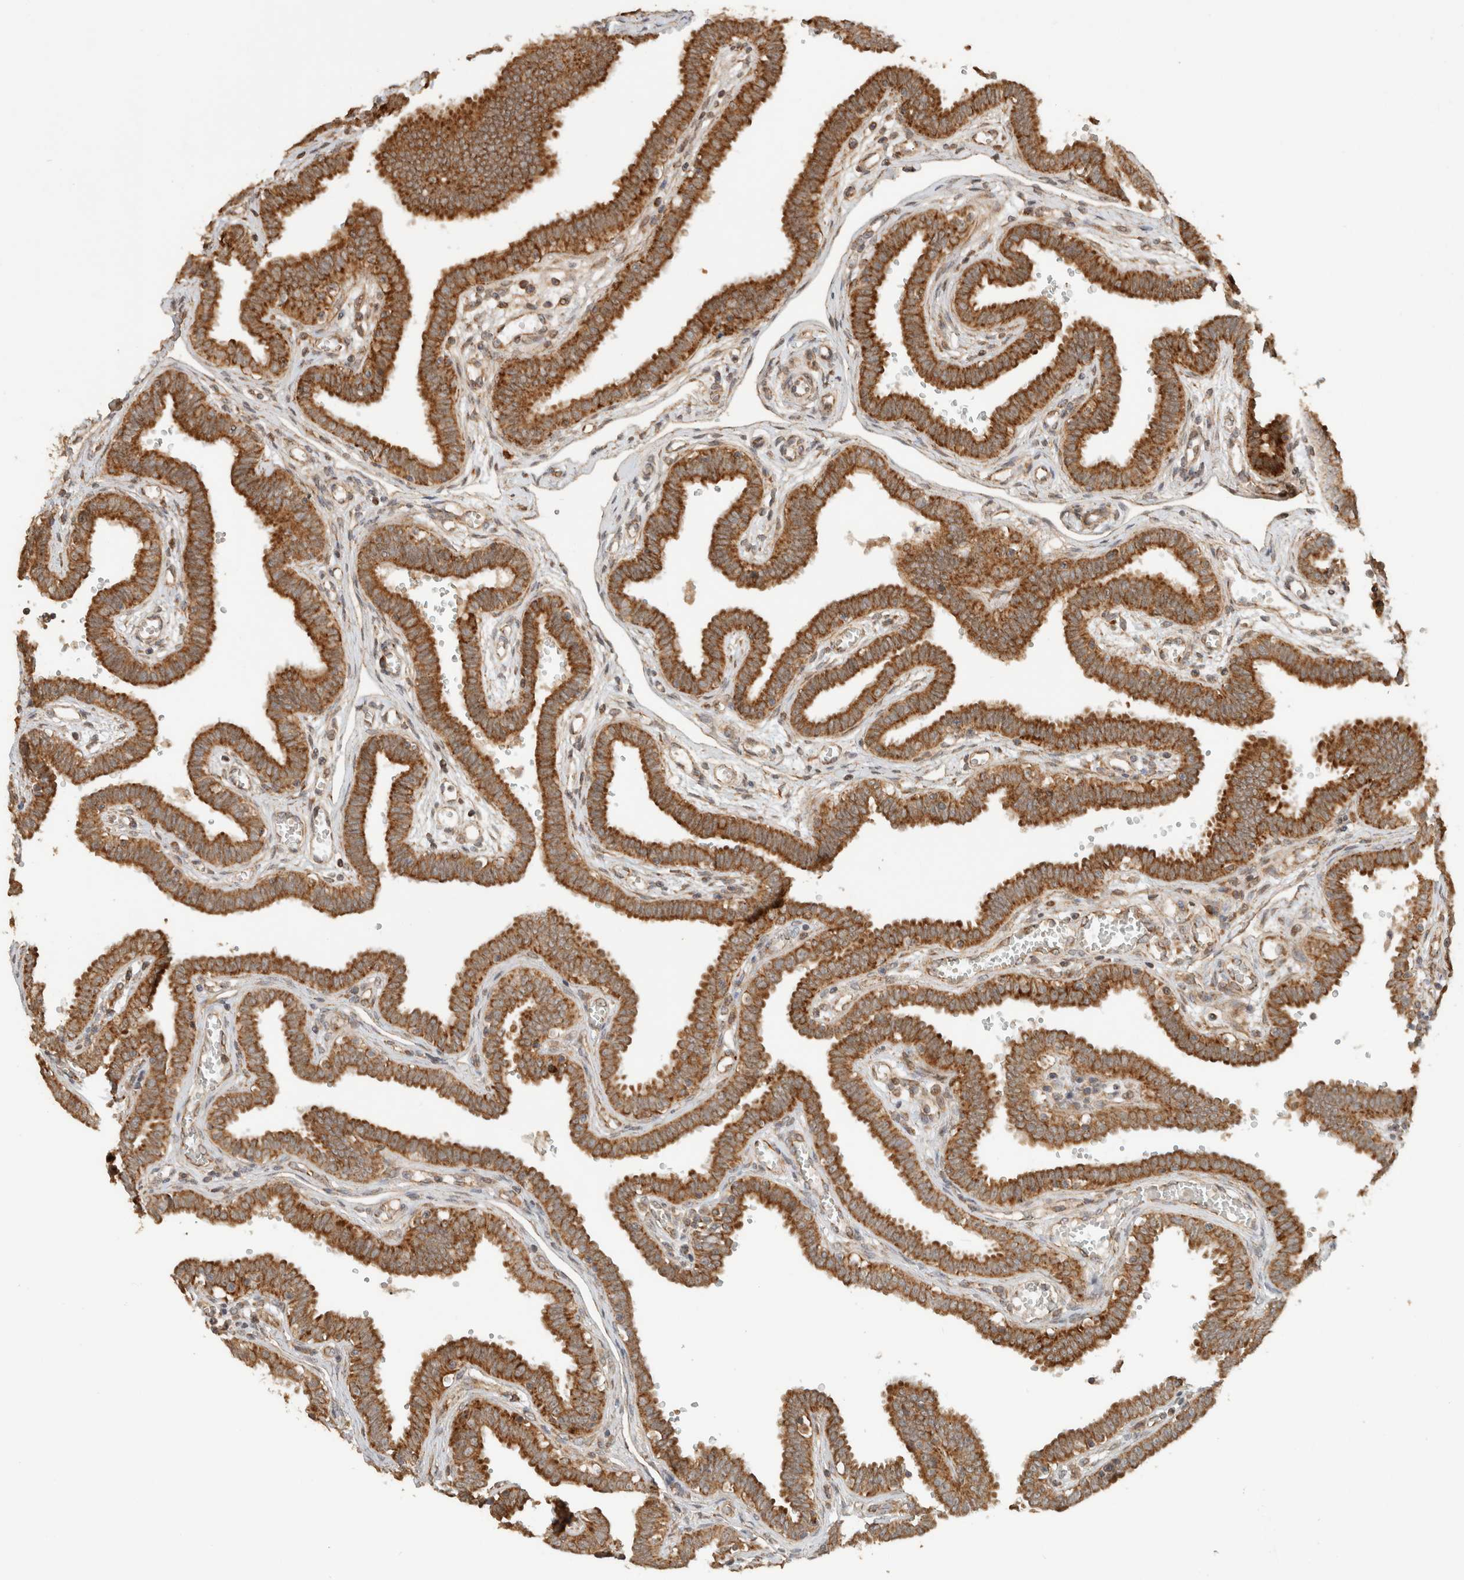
{"staining": {"intensity": "strong", "quantity": ">75%", "location": "cytoplasmic/membranous"}, "tissue": "fallopian tube", "cell_type": "Glandular cells", "image_type": "normal", "snomed": [{"axis": "morphology", "description": "Normal tissue, NOS"}, {"axis": "topography", "description": "Fallopian tube"}], "caption": "Immunohistochemical staining of normal human fallopian tube exhibits strong cytoplasmic/membranous protein expression in approximately >75% of glandular cells.", "gene": "EIF2B3", "patient": {"sex": "female", "age": 32}}